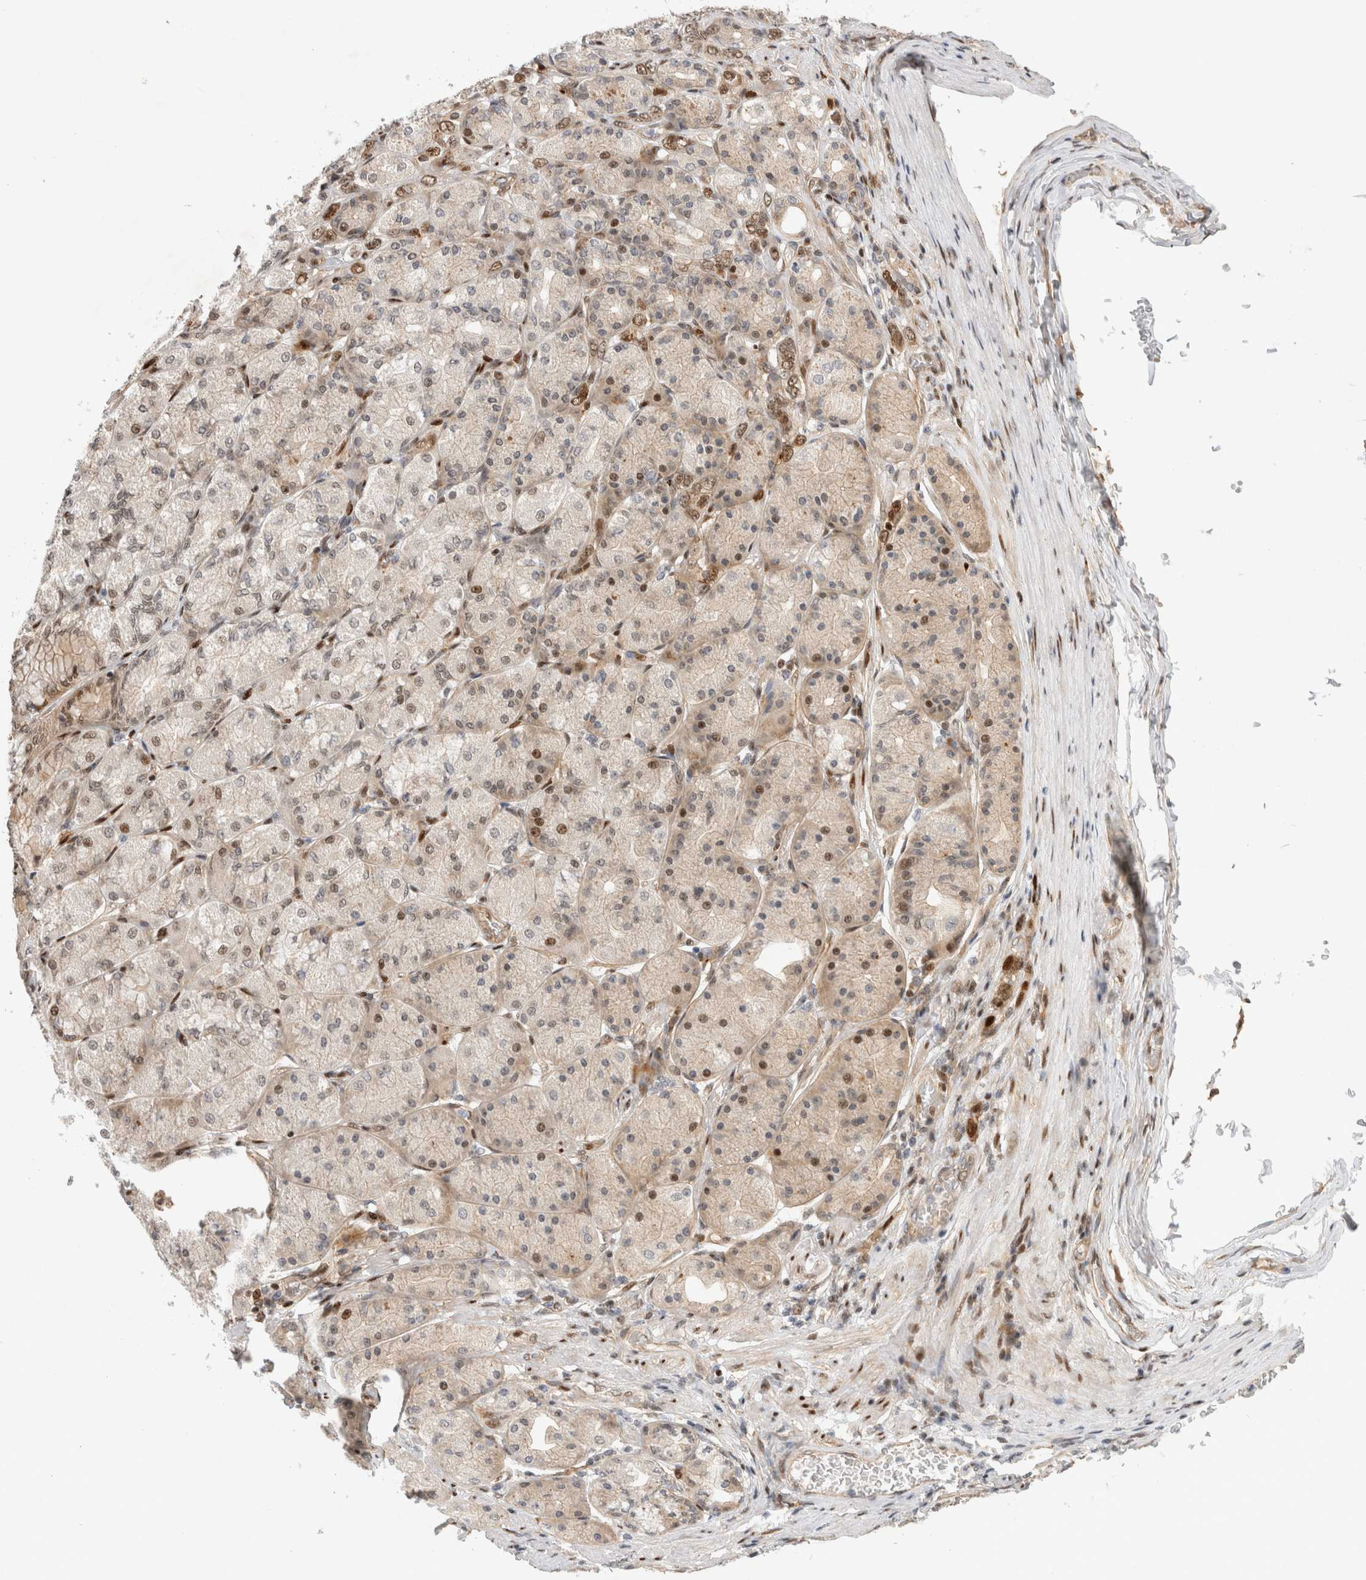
{"staining": {"intensity": "moderate", "quantity": "25%-75%", "location": "nuclear"}, "tissue": "stomach cancer", "cell_type": "Tumor cells", "image_type": "cancer", "snomed": [{"axis": "morphology", "description": "Adenocarcinoma, NOS"}, {"axis": "topography", "description": "Stomach"}], "caption": "A brown stain labels moderate nuclear expression of a protein in human stomach cancer (adenocarcinoma) tumor cells.", "gene": "TCF4", "patient": {"sex": "female", "age": 65}}